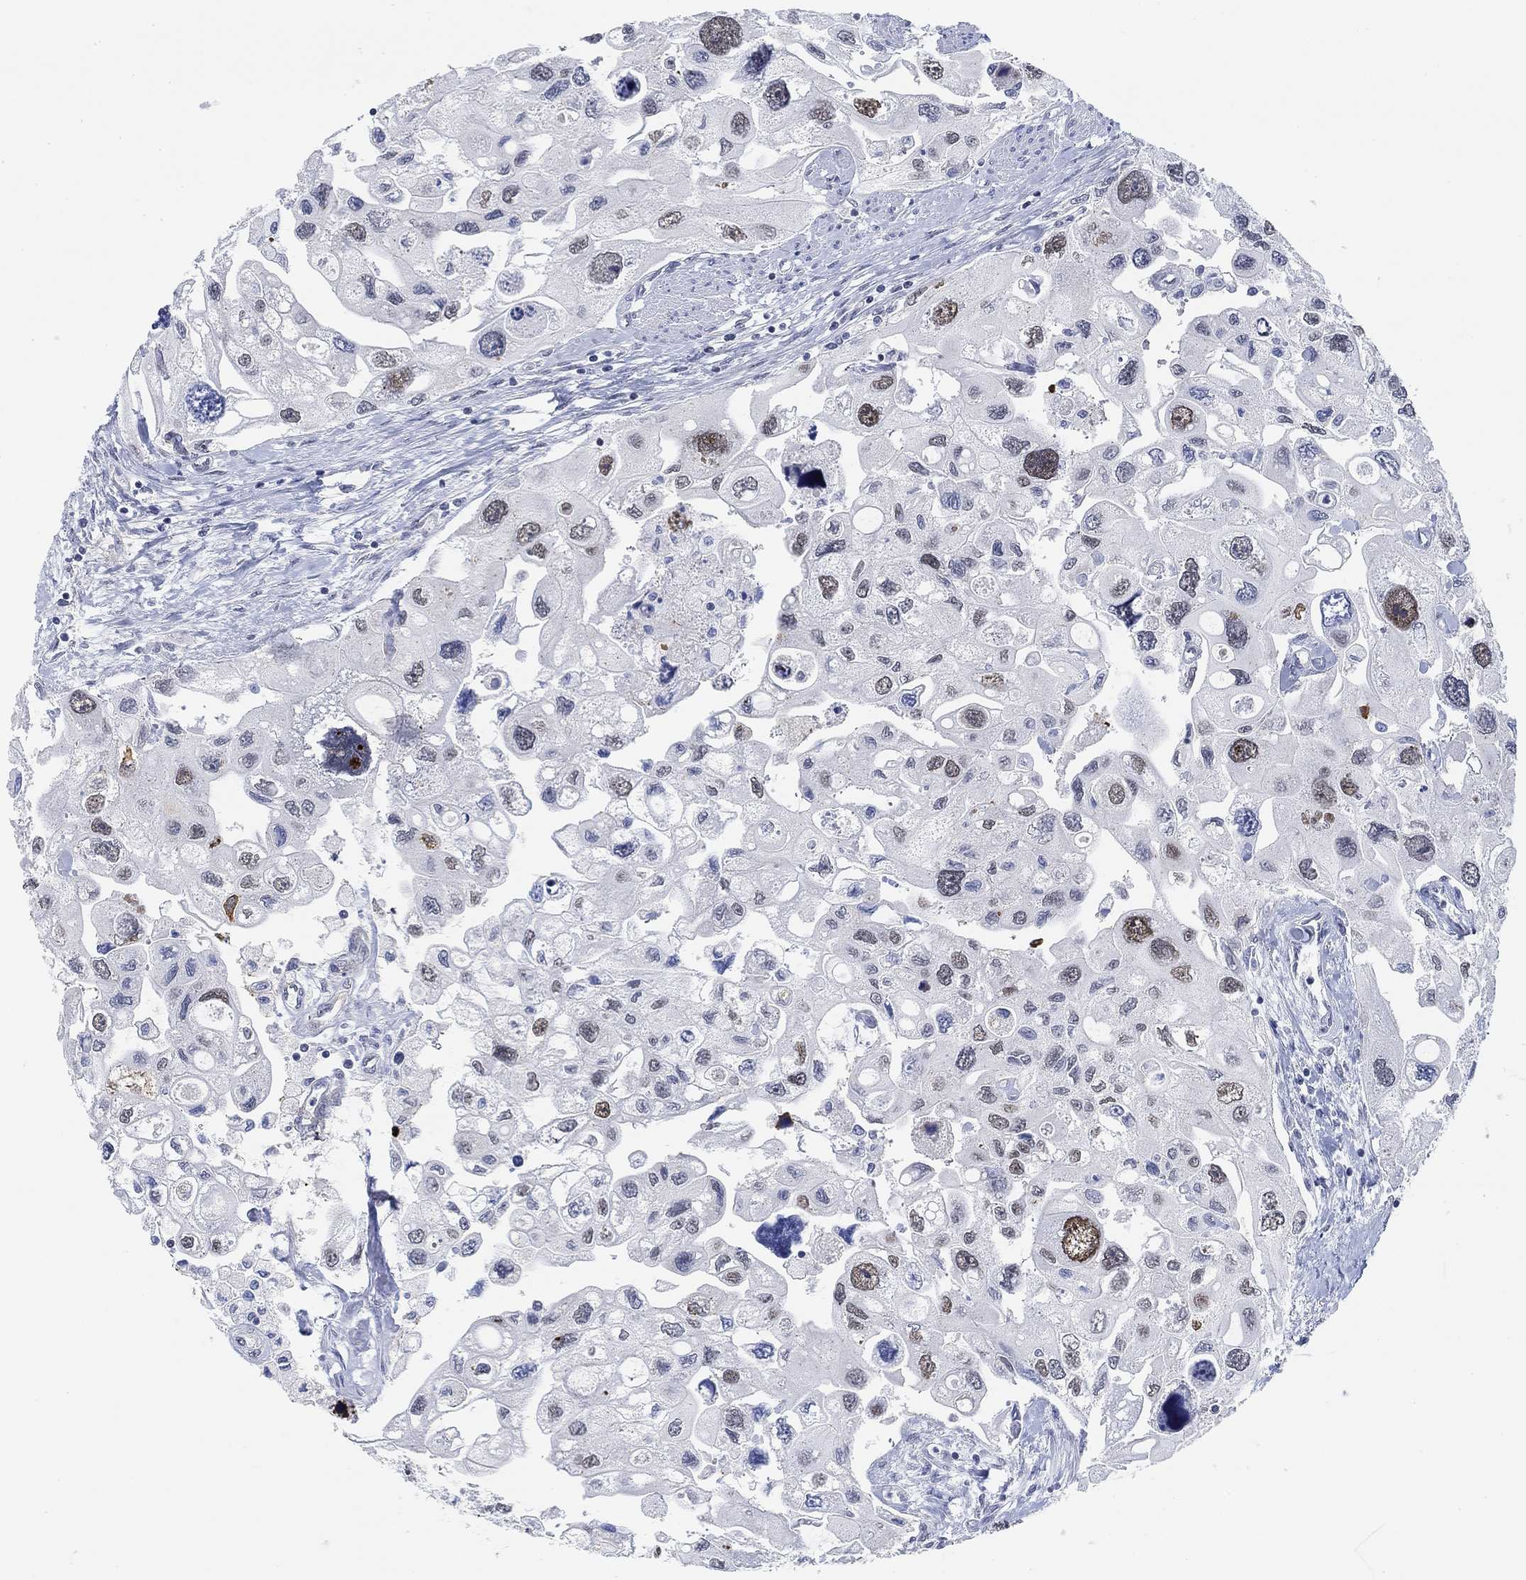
{"staining": {"intensity": "weak", "quantity": "<25%", "location": "nuclear"}, "tissue": "urothelial cancer", "cell_type": "Tumor cells", "image_type": "cancer", "snomed": [{"axis": "morphology", "description": "Urothelial carcinoma, High grade"}, {"axis": "topography", "description": "Urinary bladder"}], "caption": "Immunohistochemistry (IHC) image of human high-grade urothelial carcinoma stained for a protein (brown), which reveals no expression in tumor cells.", "gene": "PAX6", "patient": {"sex": "male", "age": 59}}